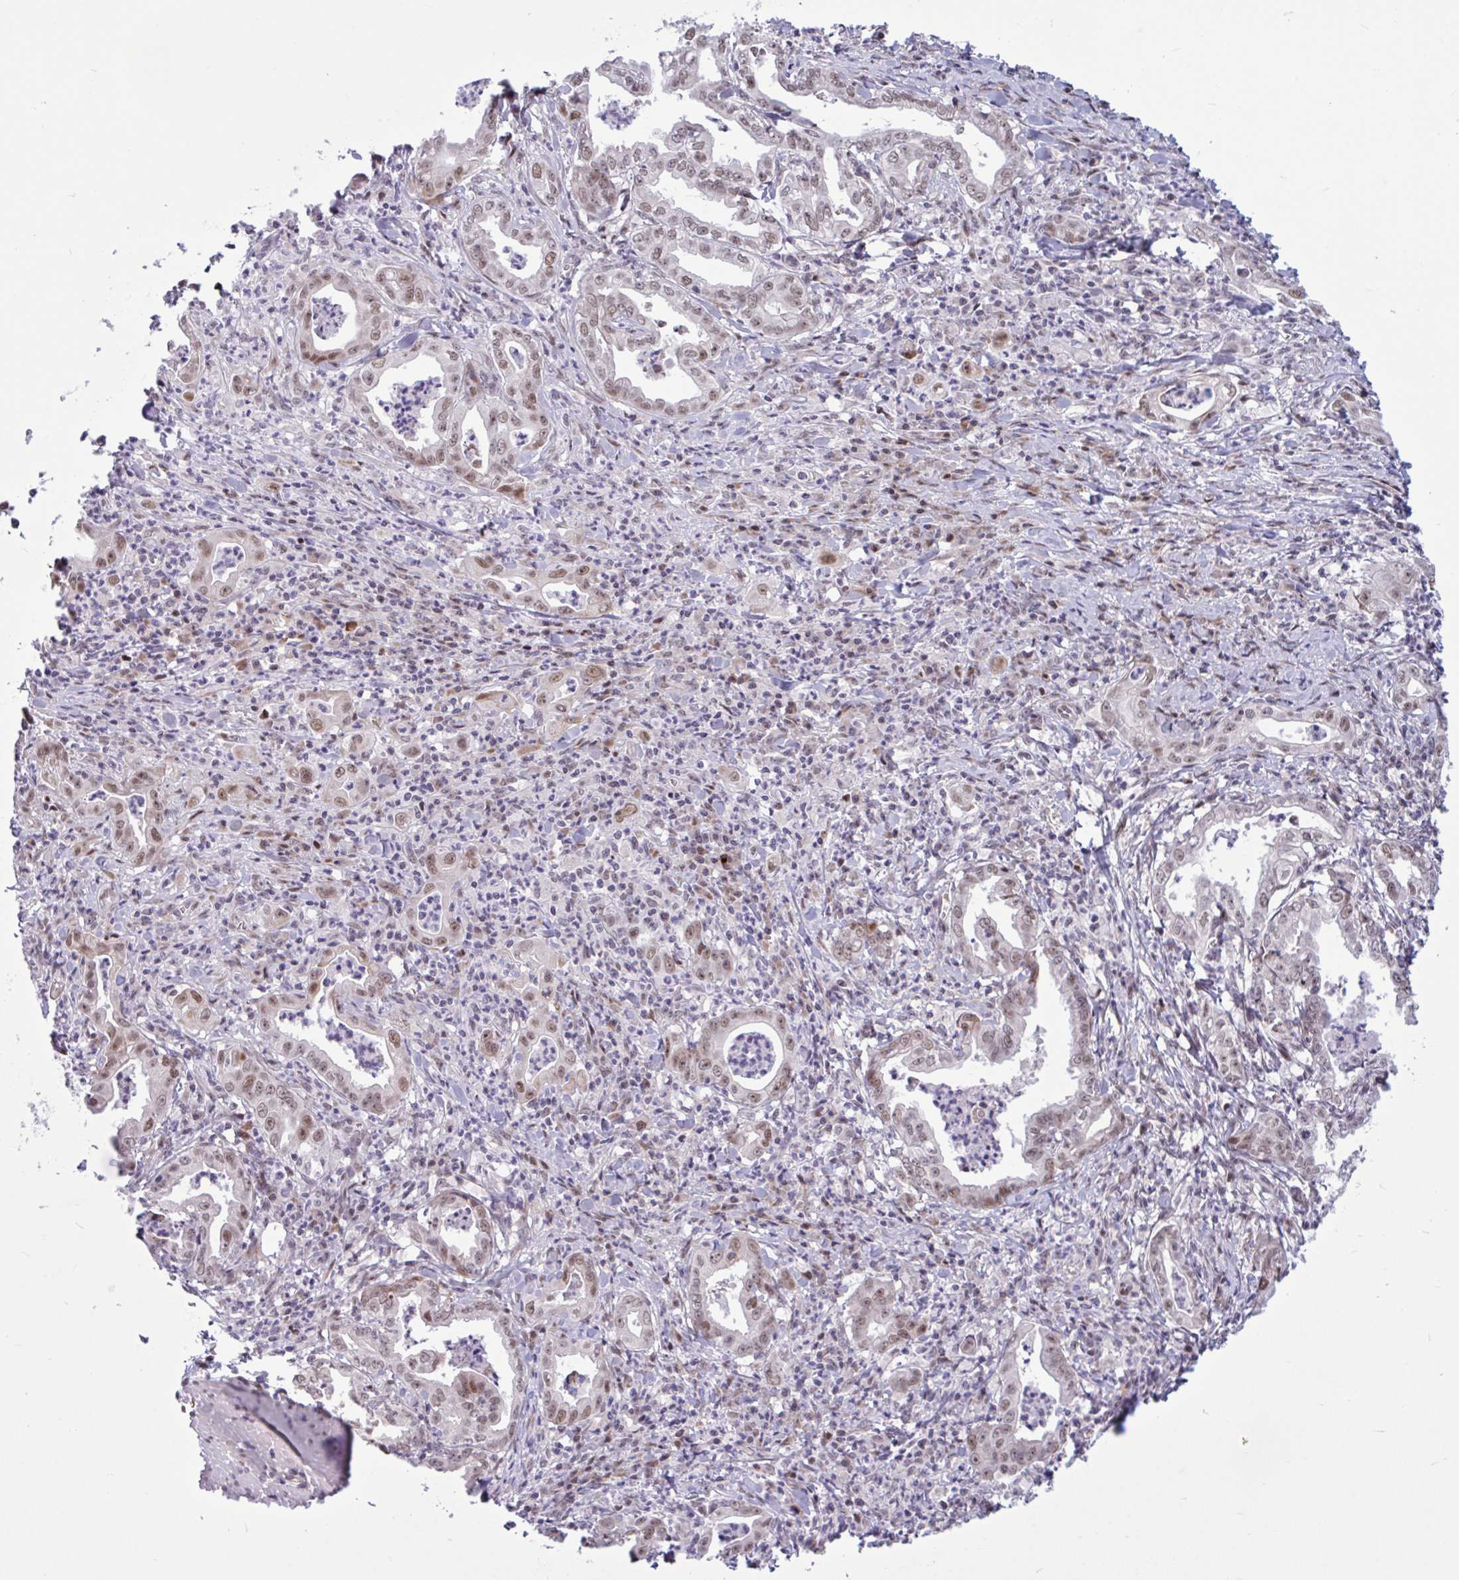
{"staining": {"intensity": "moderate", "quantity": ">75%", "location": "nuclear"}, "tissue": "stomach cancer", "cell_type": "Tumor cells", "image_type": "cancer", "snomed": [{"axis": "morphology", "description": "Adenocarcinoma, NOS"}, {"axis": "topography", "description": "Stomach, upper"}], "caption": "Stomach cancer was stained to show a protein in brown. There is medium levels of moderate nuclear positivity in about >75% of tumor cells.", "gene": "RBL1", "patient": {"sex": "female", "age": 79}}